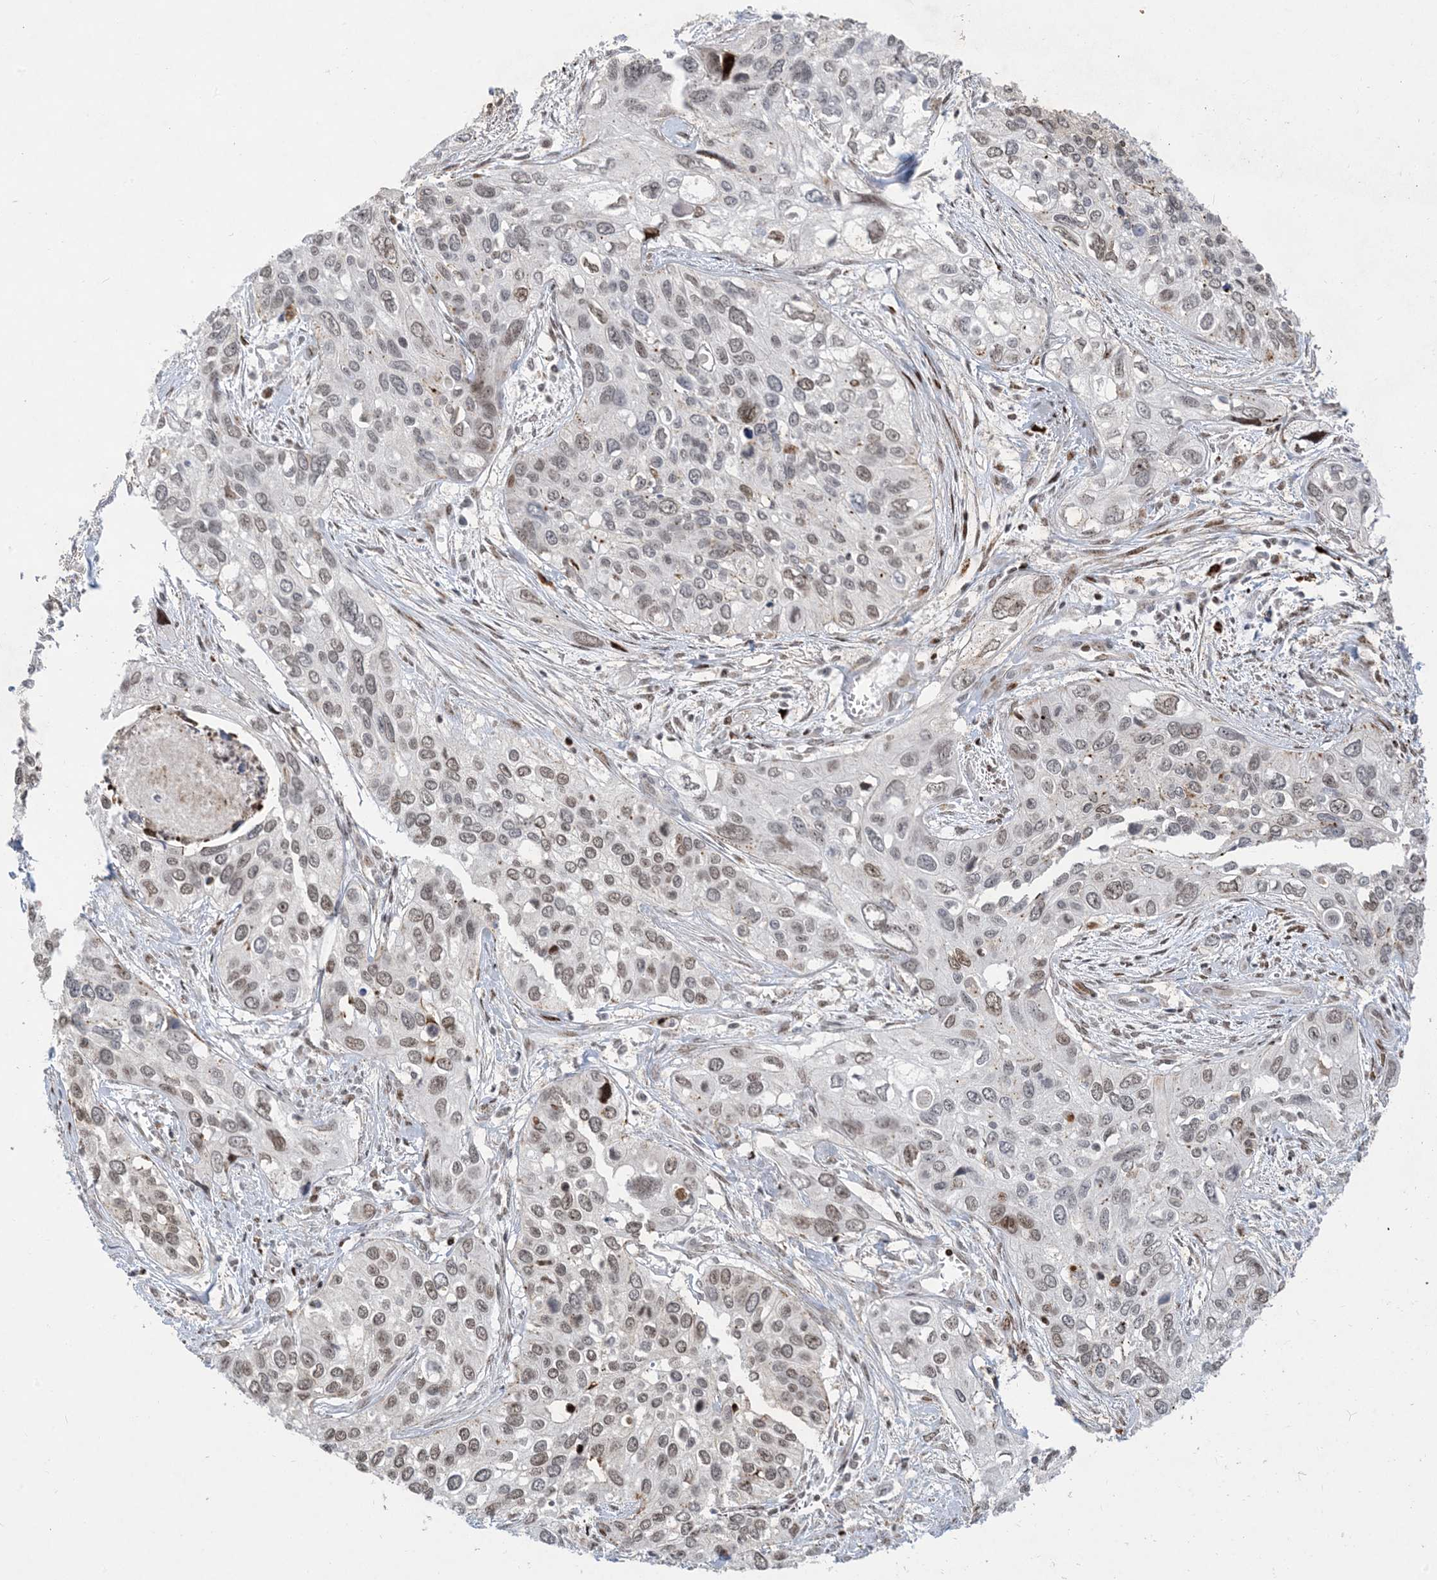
{"staining": {"intensity": "weak", "quantity": "25%-75%", "location": "nuclear"}, "tissue": "cervical cancer", "cell_type": "Tumor cells", "image_type": "cancer", "snomed": [{"axis": "morphology", "description": "Squamous cell carcinoma, NOS"}, {"axis": "topography", "description": "Cervix"}], "caption": "Protein staining reveals weak nuclear staining in approximately 25%-75% of tumor cells in squamous cell carcinoma (cervical).", "gene": "SLC25A53", "patient": {"sex": "female", "age": 55}}